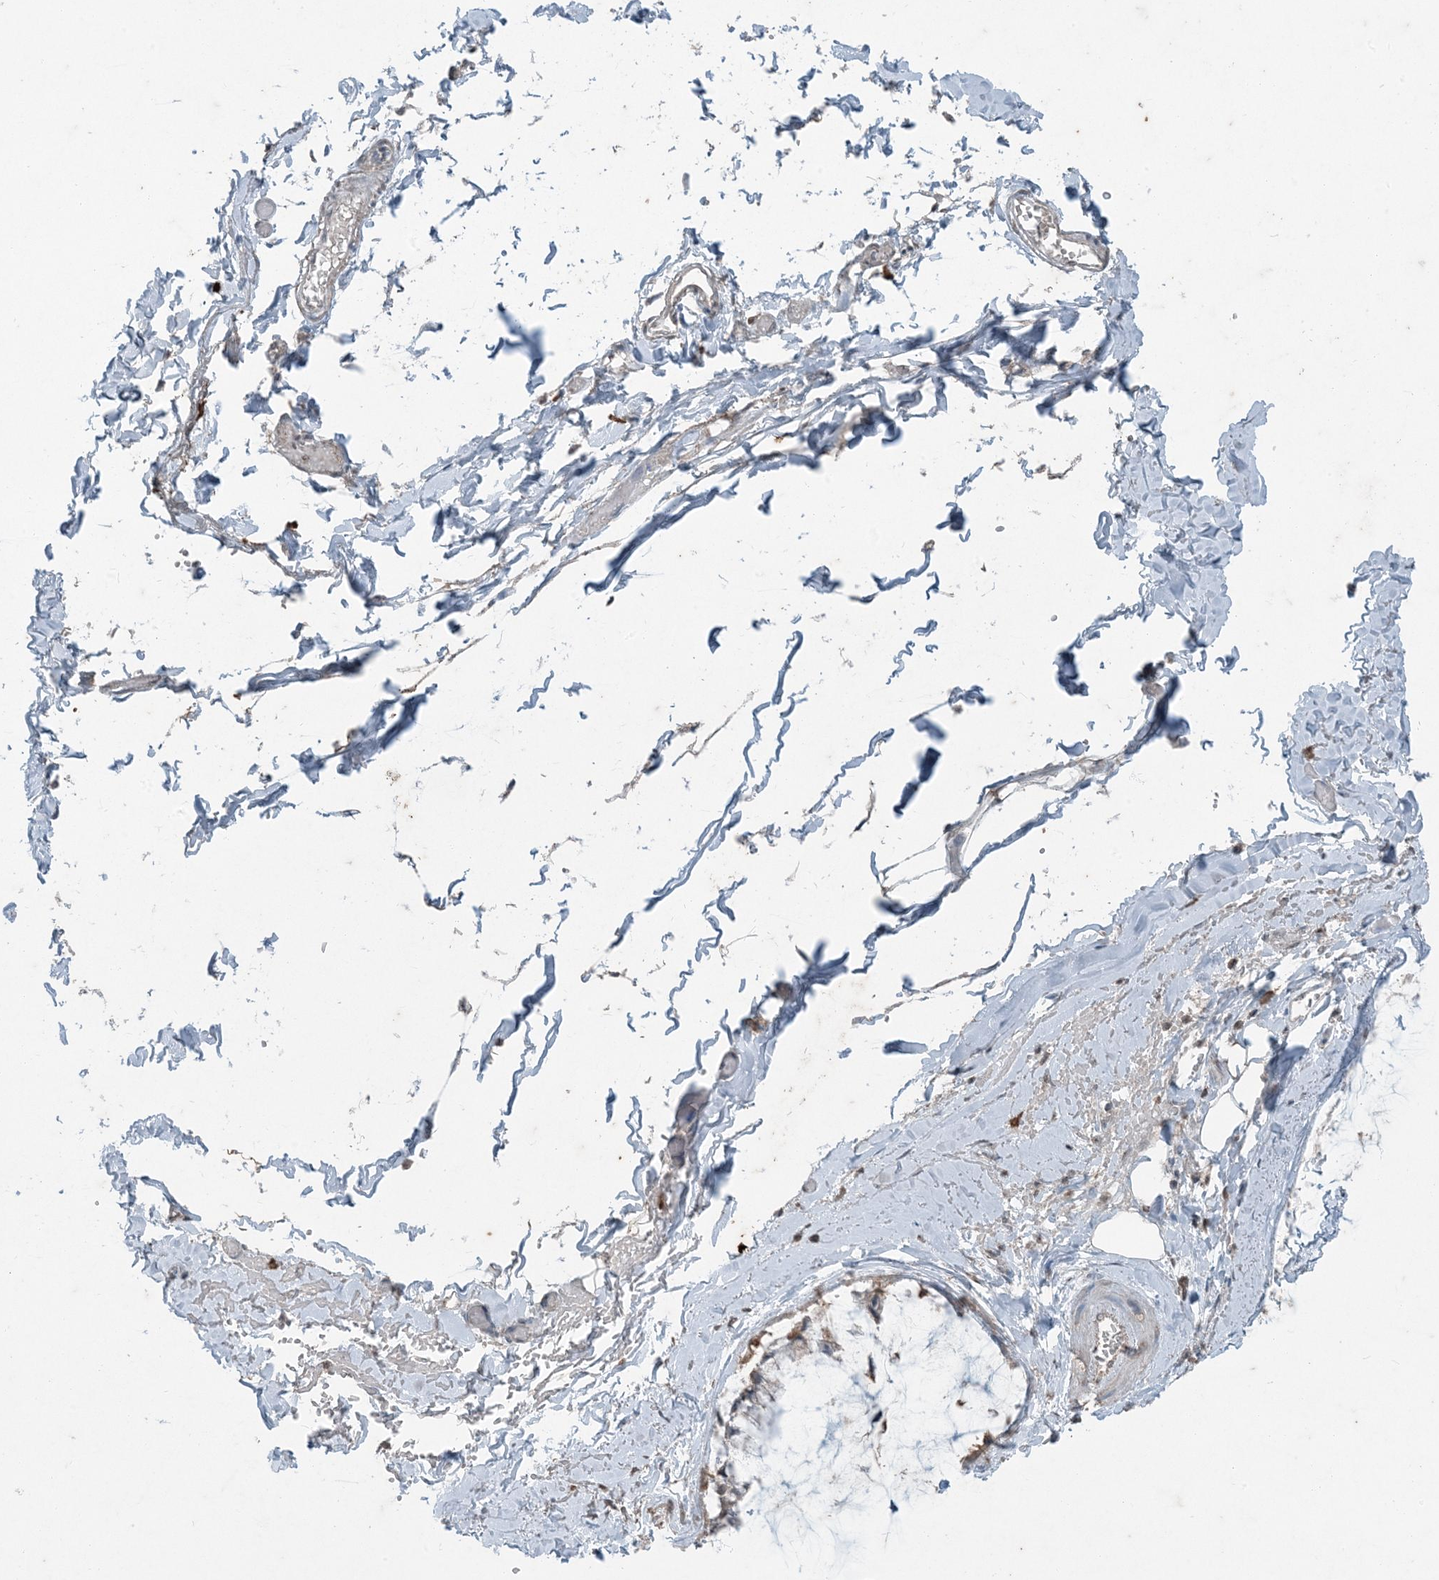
{"staining": {"intensity": "moderate", "quantity": "25%-75%", "location": "cytoplasmic/membranous"}, "tissue": "ovarian cancer", "cell_type": "Tumor cells", "image_type": "cancer", "snomed": [{"axis": "morphology", "description": "Cystadenocarcinoma, mucinous, NOS"}, {"axis": "topography", "description": "Ovary"}], "caption": "A high-resolution photomicrograph shows IHC staining of ovarian mucinous cystadenocarcinoma, which shows moderate cytoplasmic/membranous staining in about 25%-75% of tumor cells. Immunohistochemistry (ihc) stains the protein in brown and the nuclei are stained blue.", "gene": "GNL1", "patient": {"sex": "female", "age": 39}}